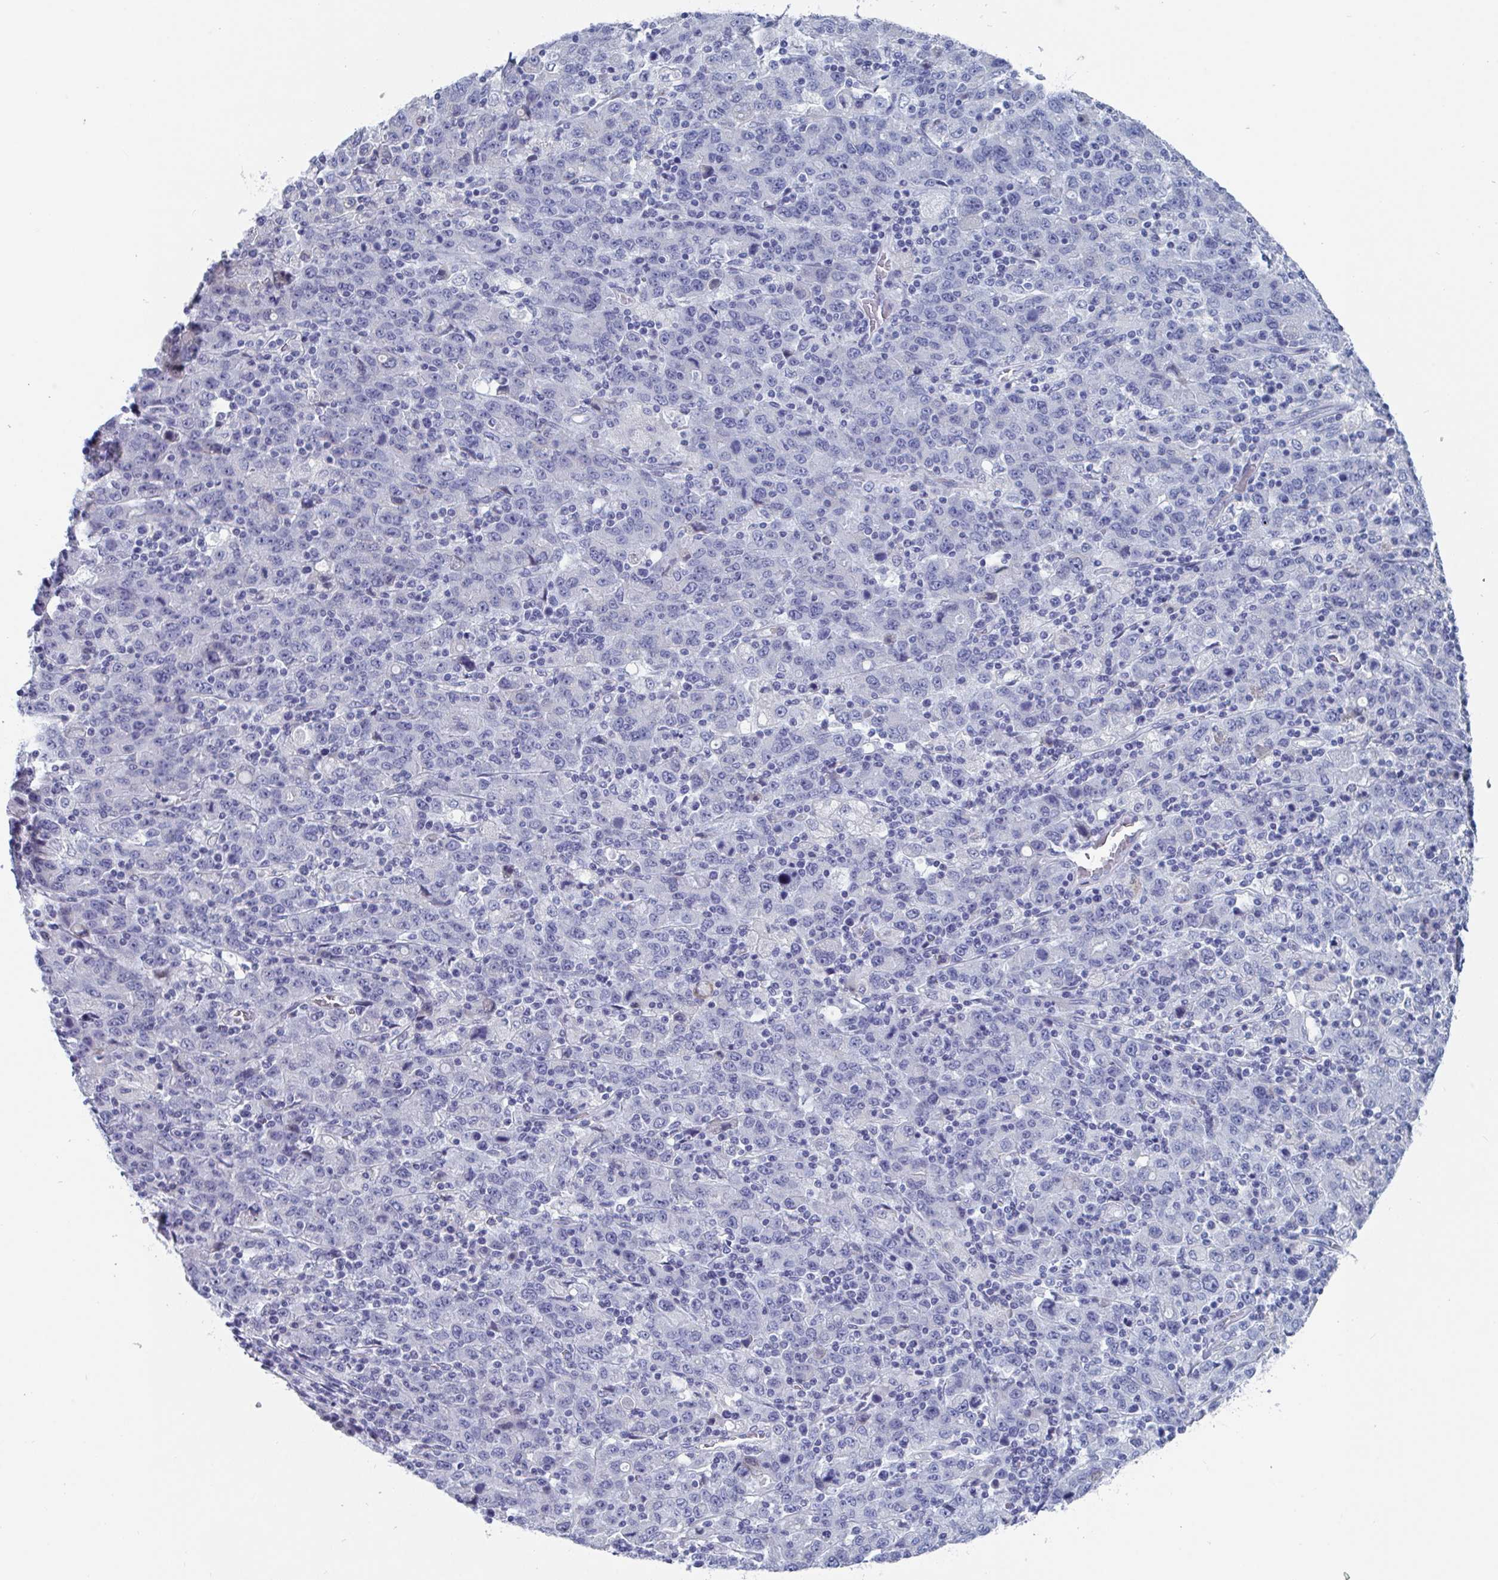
{"staining": {"intensity": "negative", "quantity": "none", "location": "none"}, "tissue": "stomach cancer", "cell_type": "Tumor cells", "image_type": "cancer", "snomed": [{"axis": "morphology", "description": "Adenocarcinoma, NOS"}, {"axis": "topography", "description": "Stomach, upper"}], "caption": "Adenocarcinoma (stomach) was stained to show a protein in brown. There is no significant expression in tumor cells.", "gene": "DPEP3", "patient": {"sex": "male", "age": 69}}